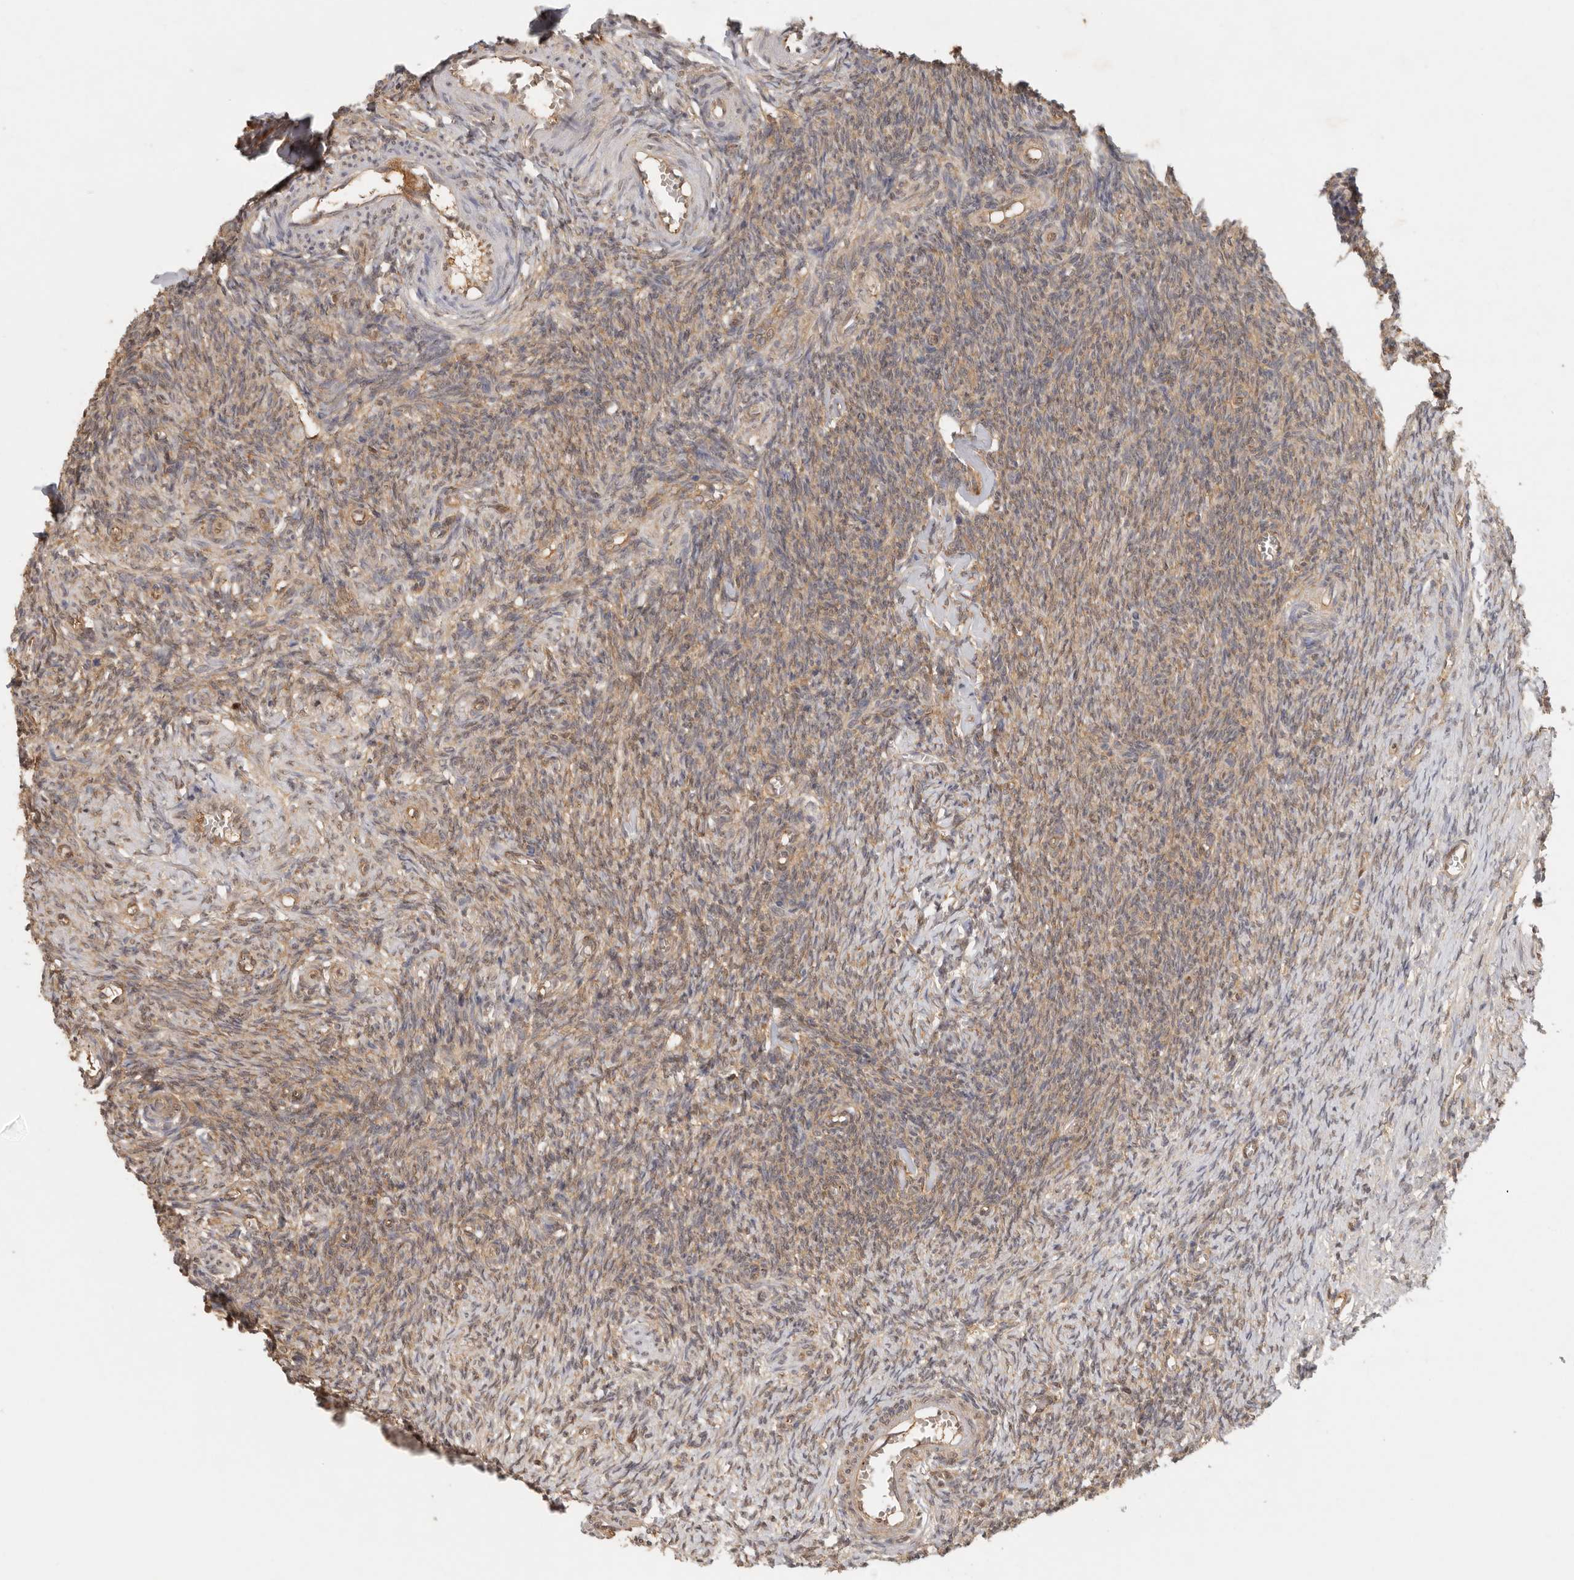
{"staining": {"intensity": "moderate", "quantity": ">75%", "location": "cytoplasmic/membranous"}, "tissue": "ovary", "cell_type": "Ovarian stroma cells", "image_type": "normal", "snomed": [{"axis": "morphology", "description": "Normal tissue, NOS"}, {"axis": "topography", "description": "Ovary"}], "caption": "Protein positivity by immunohistochemistry demonstrates moderate cytoplasmic/membranous positivity in about >75% of ovarian stroma cells in normal ovary.", "gene": "PSMA5", "patient": {"sex": "female", "age": 27}}